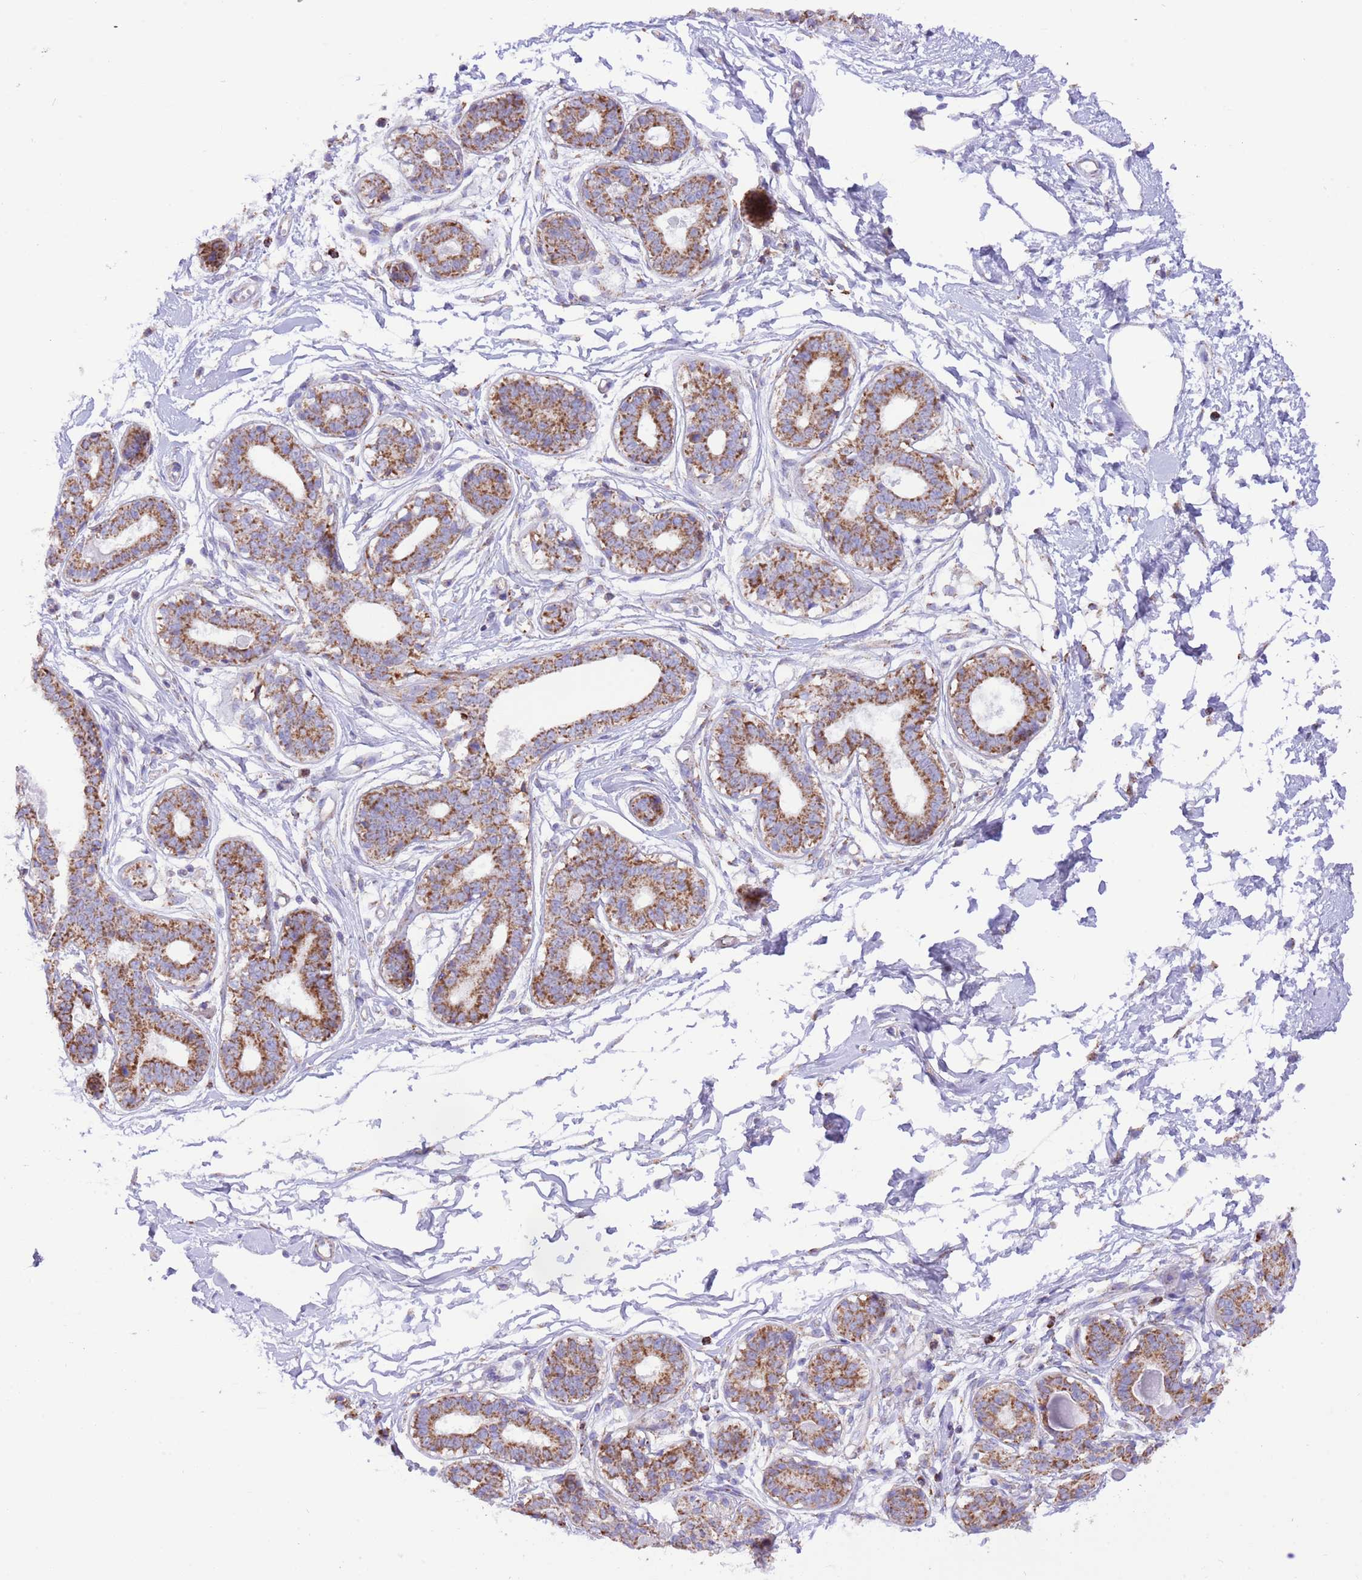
{"staining": {"intensity": "weak", "quantity": "<25%", "location": "cytoplasmic/membranous"}, "tissue": "breast", "cell_type": "Adipocytes", "image_type": "normal", "snomed": [{"axis": "morphology", "description": "Normal tissue, NOS"}, {"axis": "topography", "description": "Breast"}], "caption": "Photomicrograph shows no protein positivity in adipocytes of normal breast.", "gene": "SS18L2", "patient": {"sex": "female", "age": 45}}